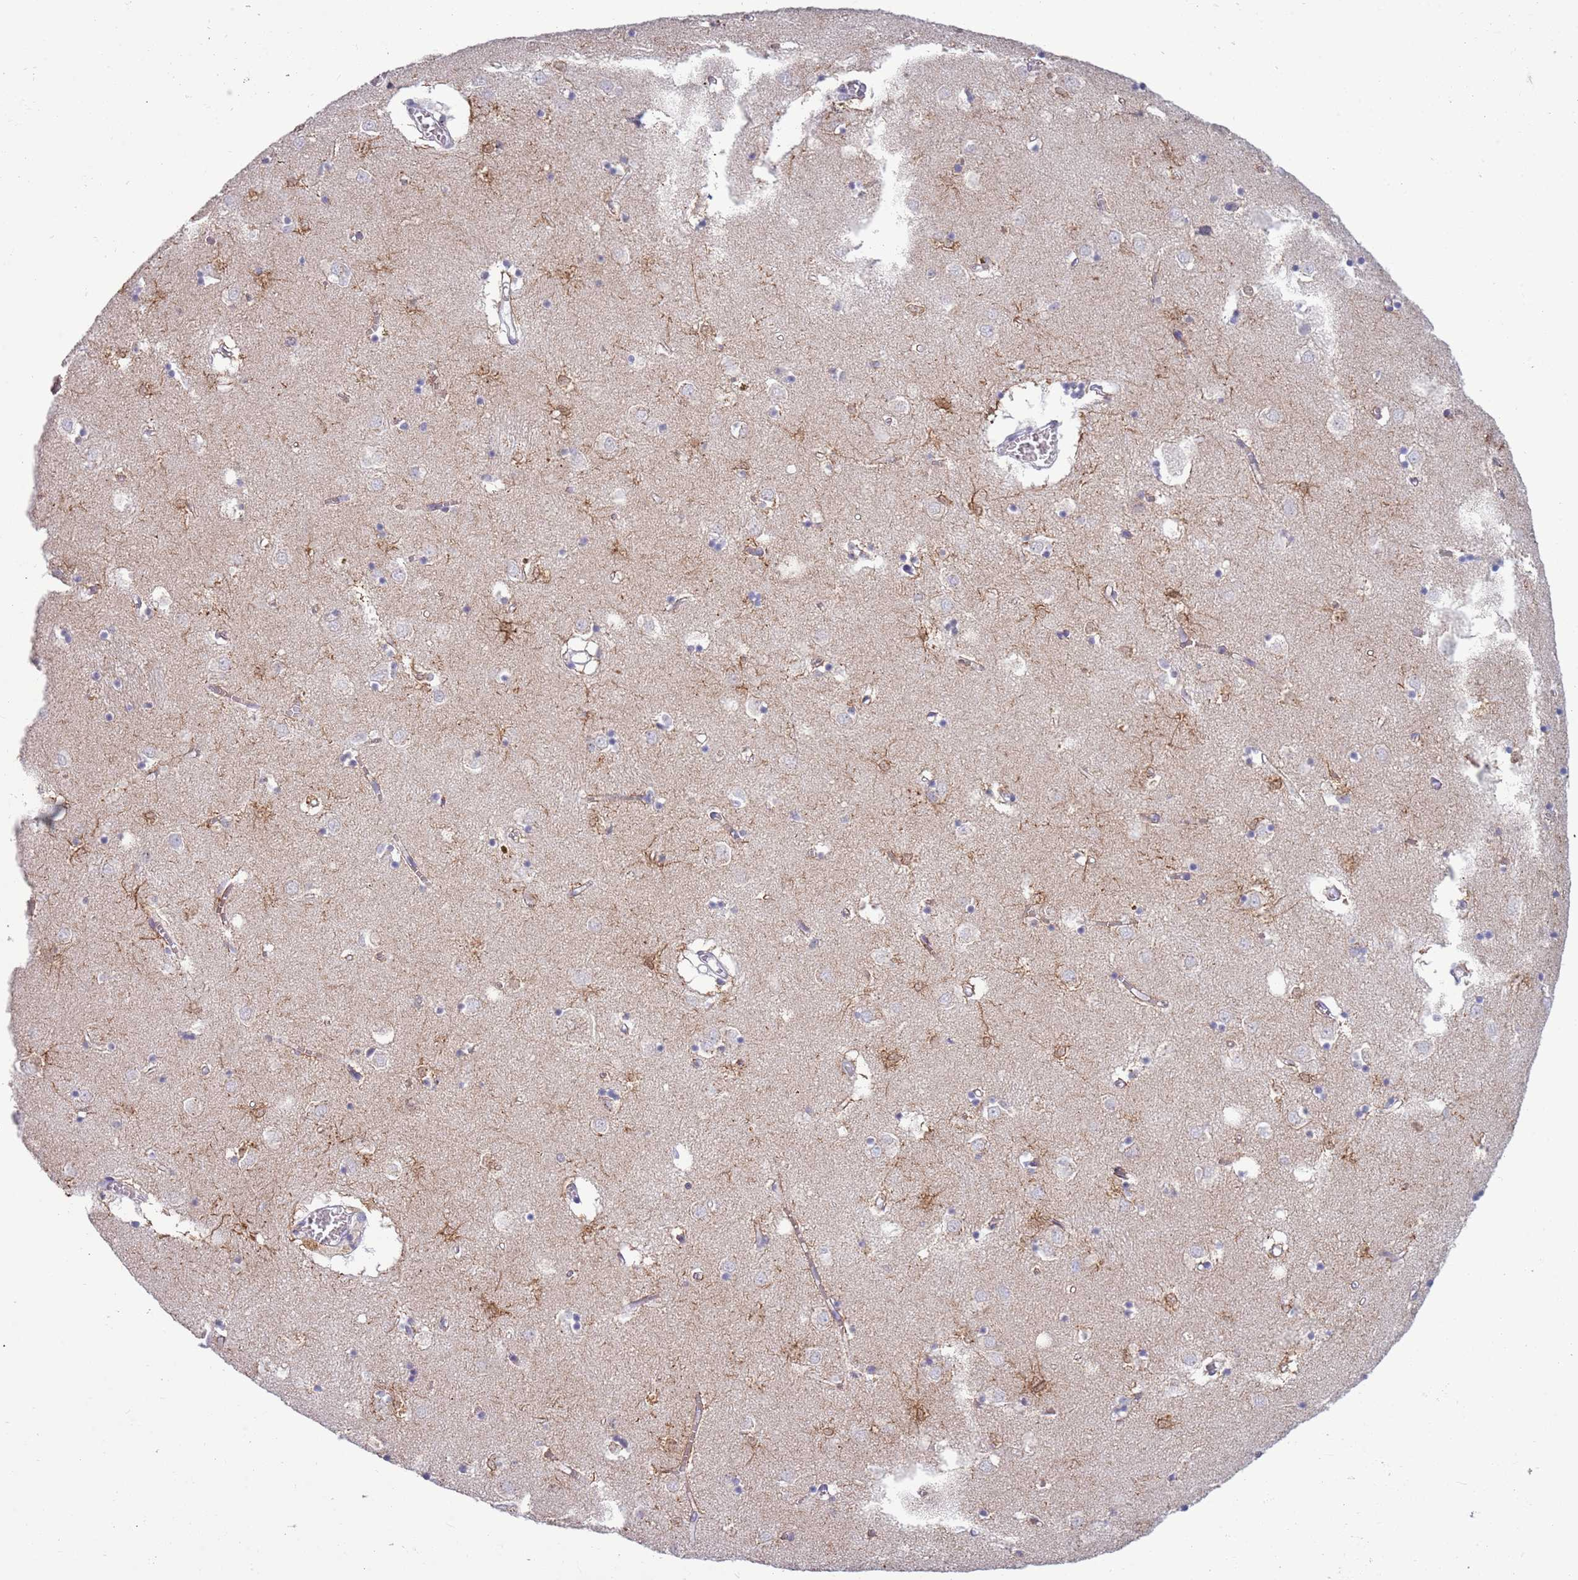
{"staining": {"intensity": "strong", "quantity": "25%-75%", "location": "cytoplasmic/membranous,nuclear"}, "tissue": "caudate", "cell_type": "Glial cells", "image_type": "normal", "snomed": [{"axis": "morphology", "description": "Normal tissue, NOS"}, {"axis": "topography", "description": "Lateral ventricle wall"}], "caption": "Caudate stained with DAB IHC reveals high levels of strong cytoplasmic/membranous,nuclear expression in approximately 25%-75% of glial cells.", "gene": "ACSBG1", "patient": {"sex": "male", "age": 70}}